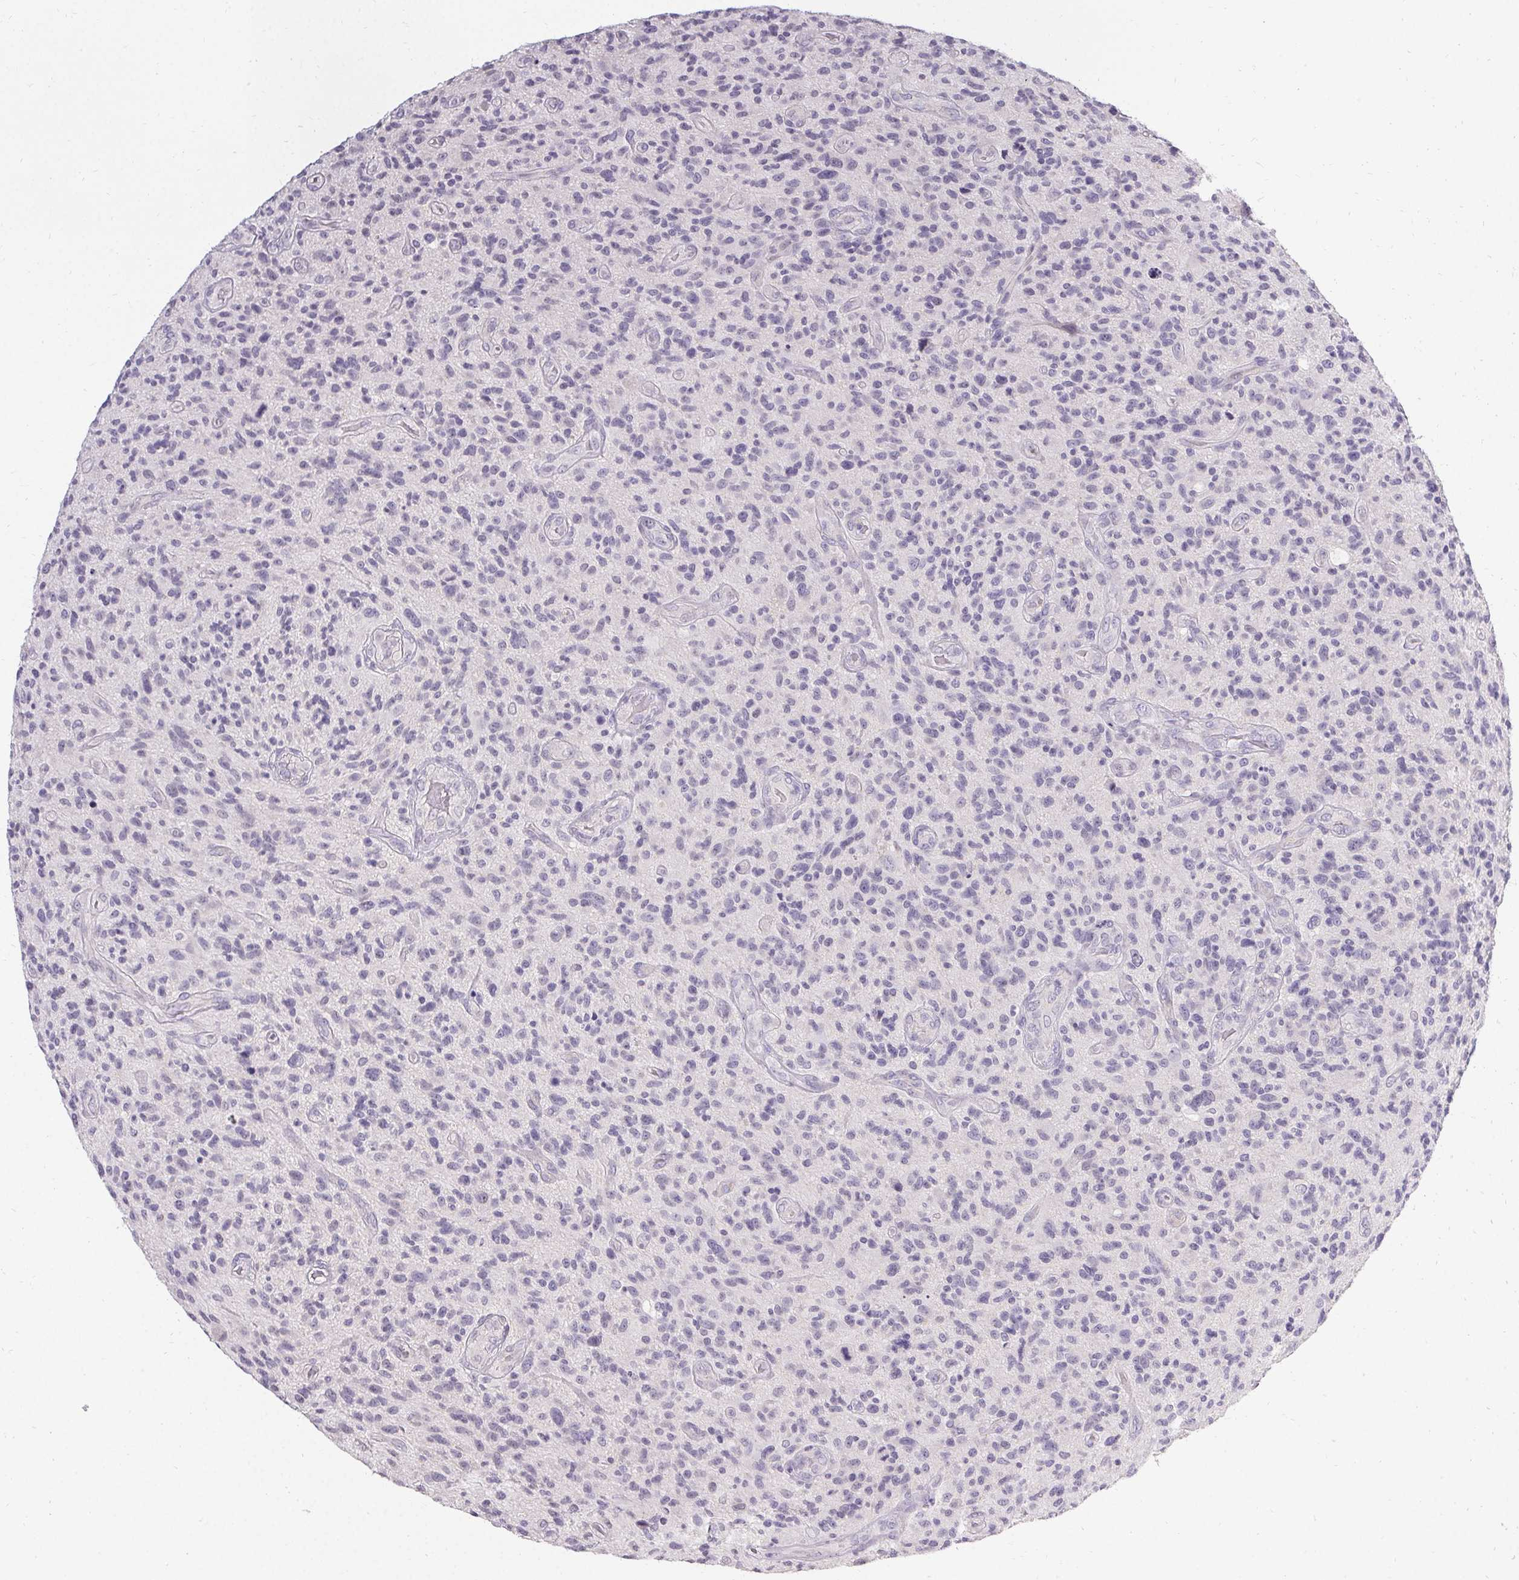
{"staining": {"intensity": "negative", "quantity": "none", "location": "none"}, "tissue": "glioma", "cell_type": "Tumor cells", "image_type": "cancer", "snomed": [{"axis": "morphology", "description": "Glioma, malignant, High grade"}, {"axis": "topography", "description": "Brain"}], "caption": "This is an immunohistochemistry photomicrograph of human glioma. There is no positivity in tumor cells.", "gene": "PMEL", "patient": {"sex": "male", "age": 47}}